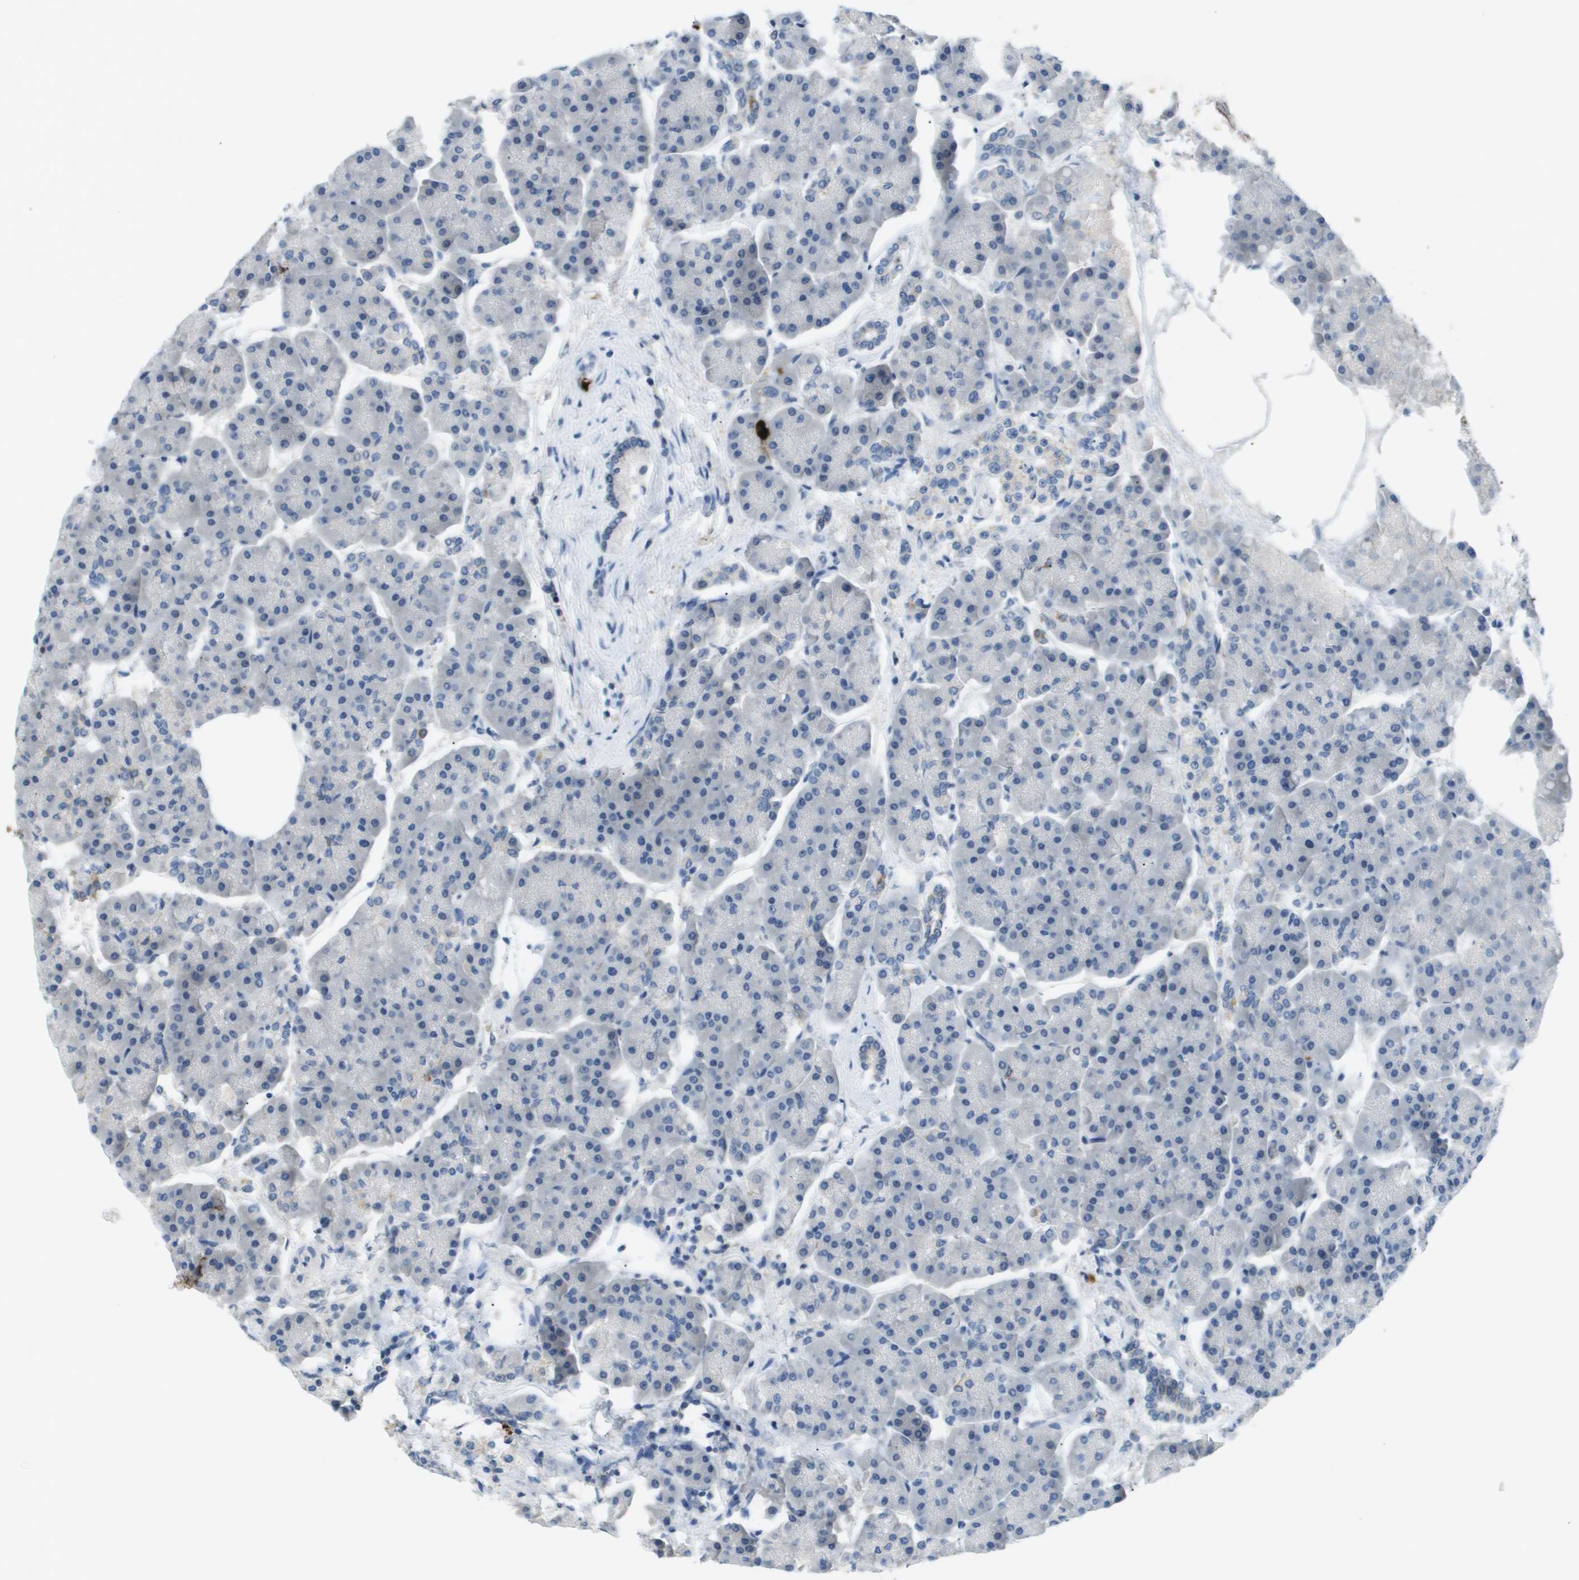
{"staining": {"intensity": "negative", "quantity": "none", "location": "none"}, "tissue": "pancreas", "cell_type": "Exocrine glandular cells", "image_type": "normal", "snomed": [{"axis": "morphology", "description": "Normal tissue, NOS"}, {"axis": "topography", "description": "Pancreas"}], "caption": "IHC histopathology image of benign human pancreas stained for a protein (brown), which demonstrates no expression in exocrine glandular cells.", "gene": "VTN", "patient": {"sex": "female", "age": 70}}